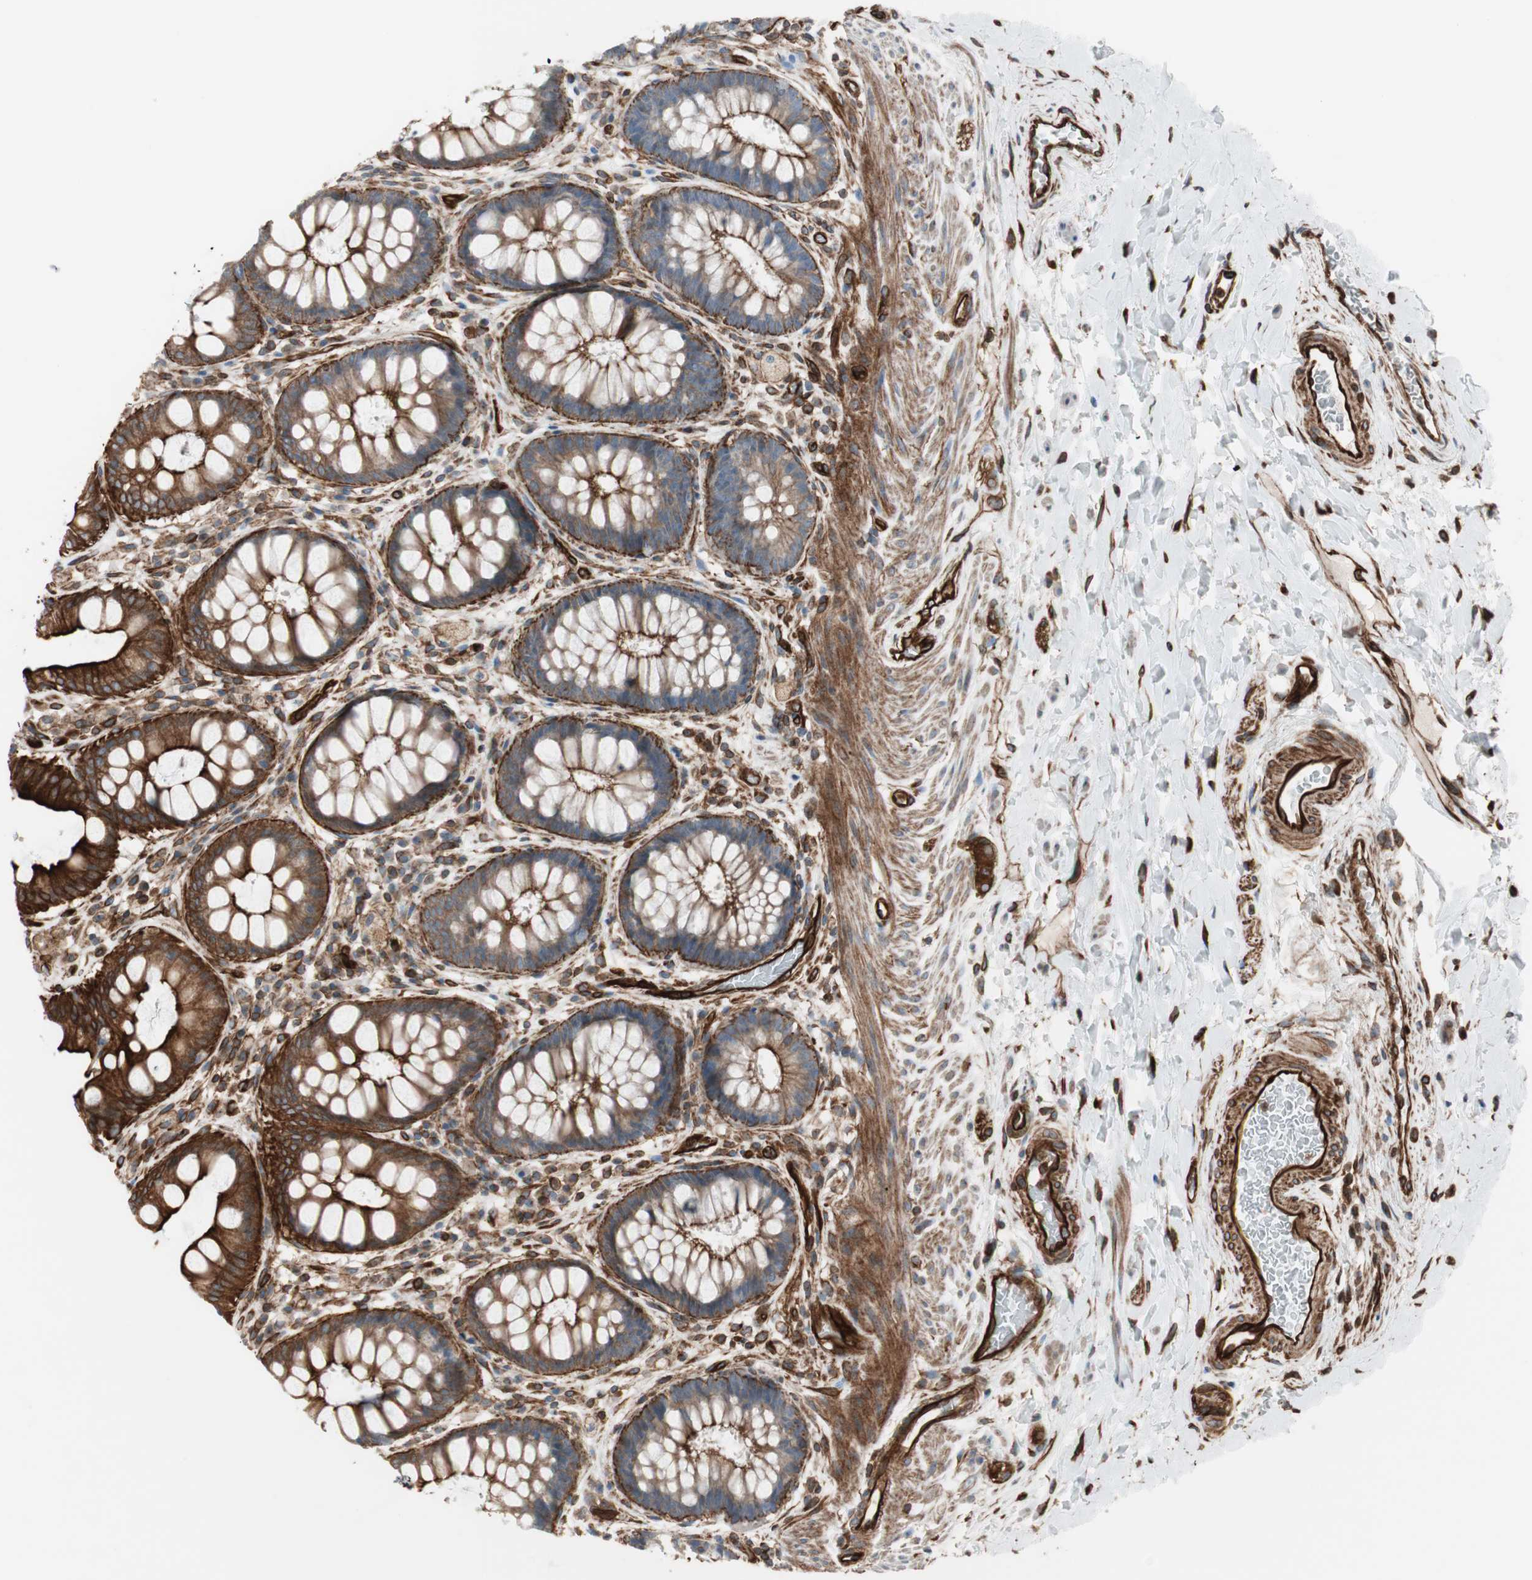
{"staining": {"intensity": "strong", "quantity": ">75%", "location": "cytoplasmic/membranous"}, "tissue": "rectum", "cell_type": "Glandular cells", "image_type": "normal", "snomed": [{"axis": "morphology", "description": "Normal tissue, NOS"}, {"axis": "topography", "description": "Rectum"}], "caption": "The photomicrograph exhibits immunohistochemical staining of unremarkable rectum. There is strong cytoplasmic/membranous staining is identified in approximately >75% of glandular cells. (Brightfield microscopy of DAB IHC at high magnification).", "gene": "TCTA", "patient": {"sex": "female", "age": 46}}